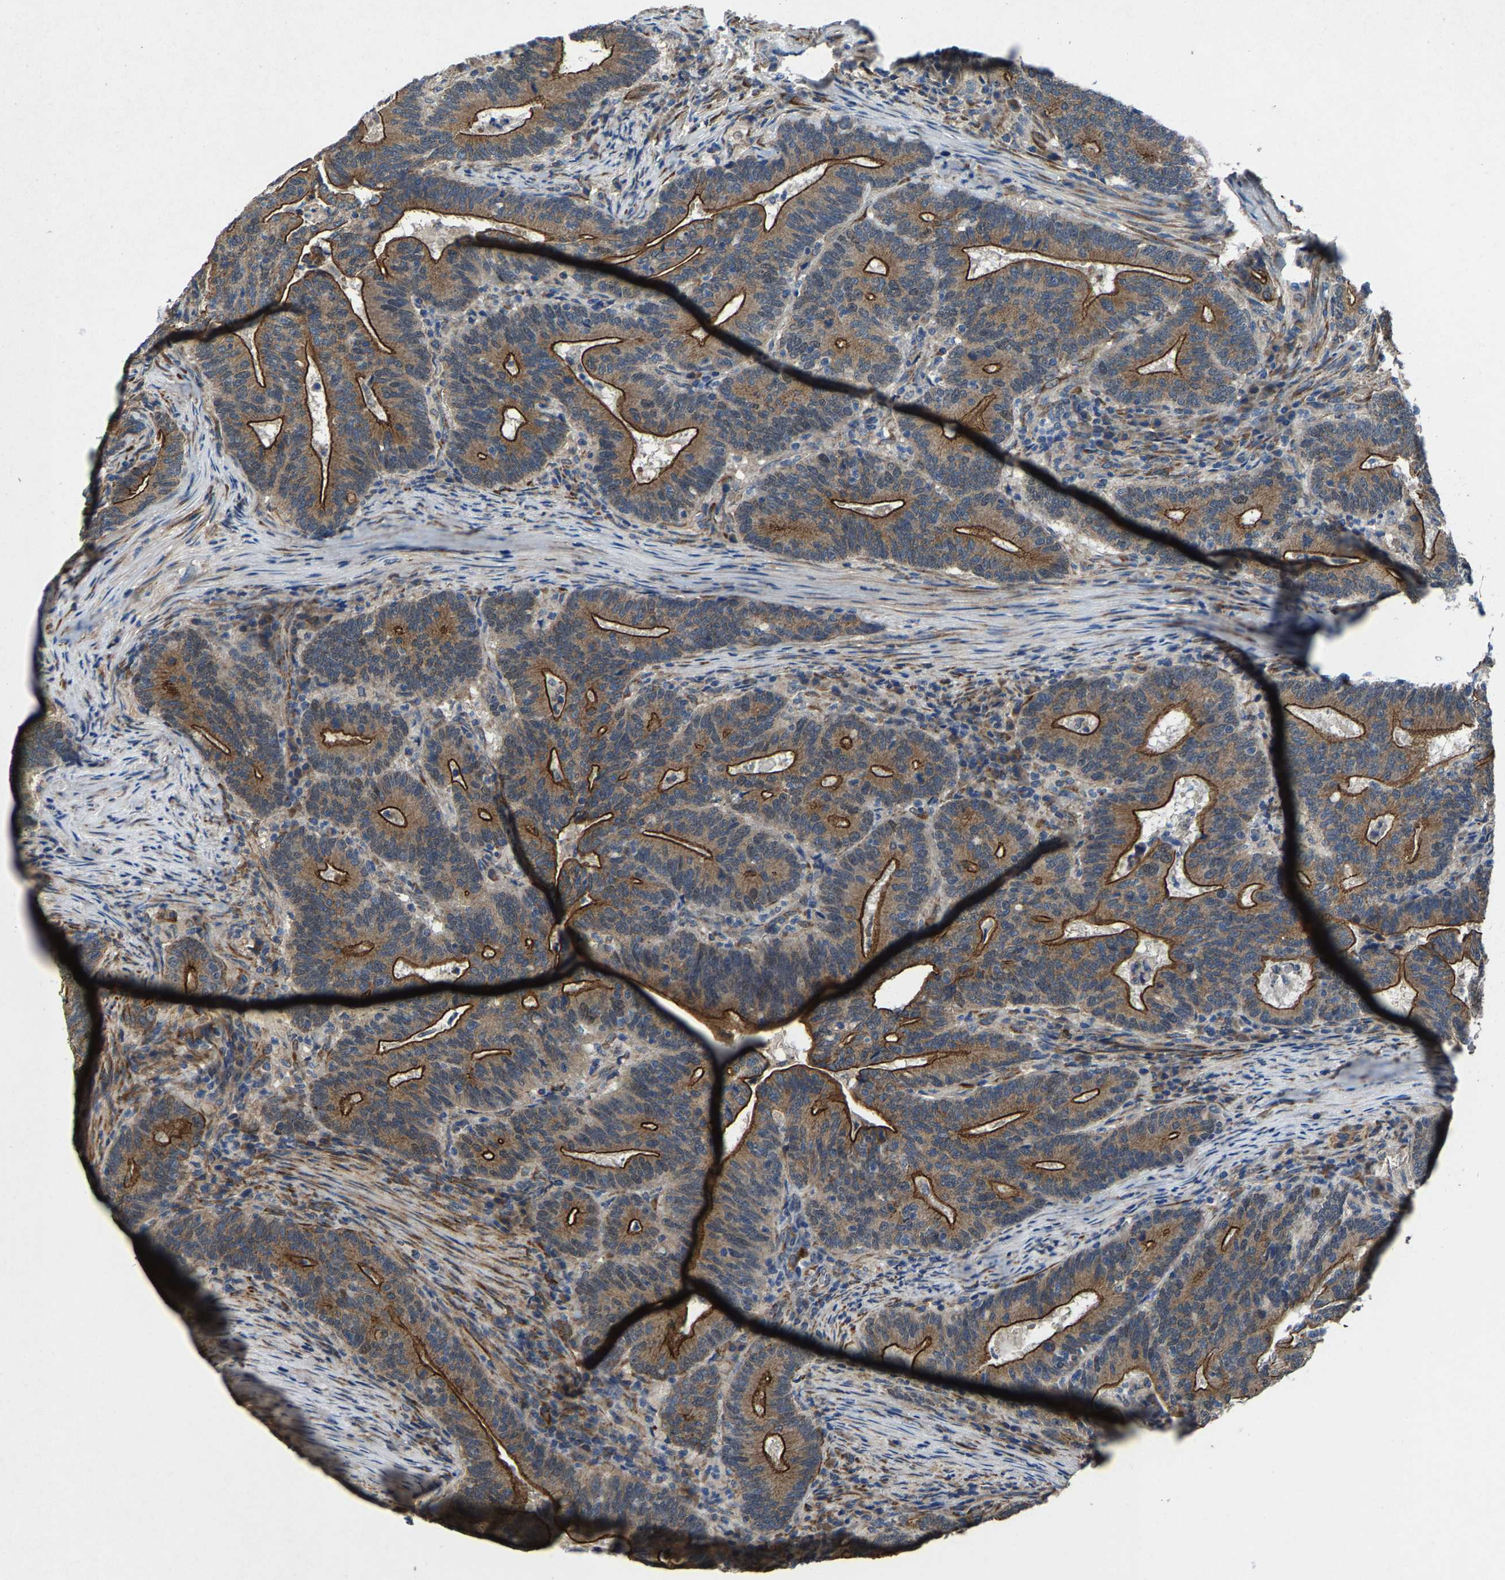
{"staining": {"intensity": "strong", "quantity": ">75%", "location": "cytoplasmic/membranous"}, "tissue": "colorectal cancer", "cell_type": "Tumor cells", "image_type": "cancer", "snomed": [{"axis": "morphology", "description": "Adenocarcinoma, NOS"}, {"axis": "topography", "description": "Colon"}], "caption": "Colorectal cancer (adenocarcinoma) stained for a protein displays strong cytoplasmic/membranous positivity in tumor cells.", "gene": "PDP1", "patient": {"sex": "female", "age": 66}}